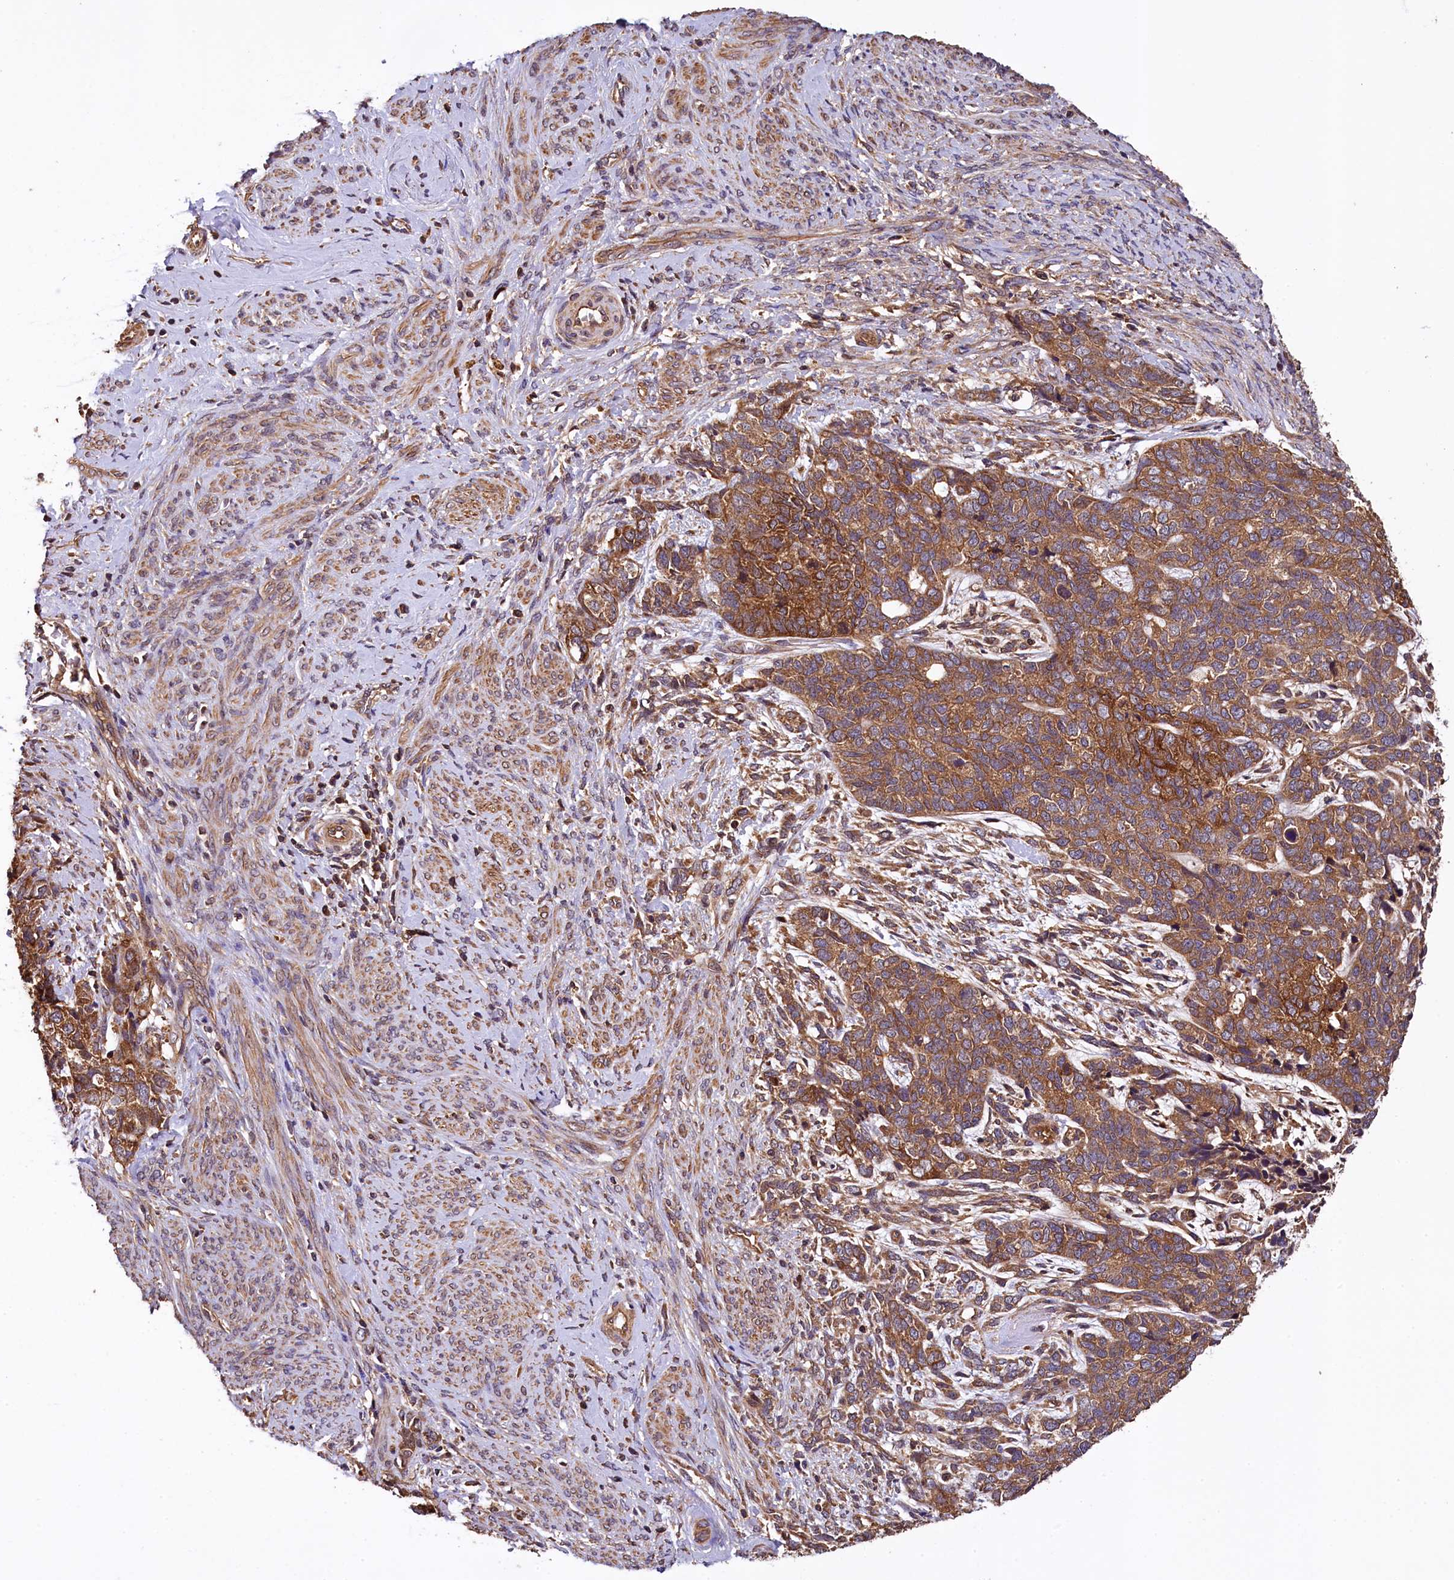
{"staining": {"intensity": "moderate", "quantity": ">75%", "location": "cytoplasmic/membranous"}, "tissue": "cervical cancer", "cell_type": "Tumor cells", "image_type": "cancer", "snomed": [{"axis": "morphology", "description": "Squamous cell carcinoma, NOS"}, {"axis": "topography", "description": "Cervix"}], "caption": "Immunohistochemical staining of human cervical squamous cell carcinoma reveals medium levels of moderate cytoplasmic/membranous protein expression in approximately >75% of tumor cells. The staining was performed using DAB, with brown indicating positive protein expression. Nuclei are stained blue with hematoxylin.", "gene": "KLC2", "patient": {"sex": "female", "age": 63}}